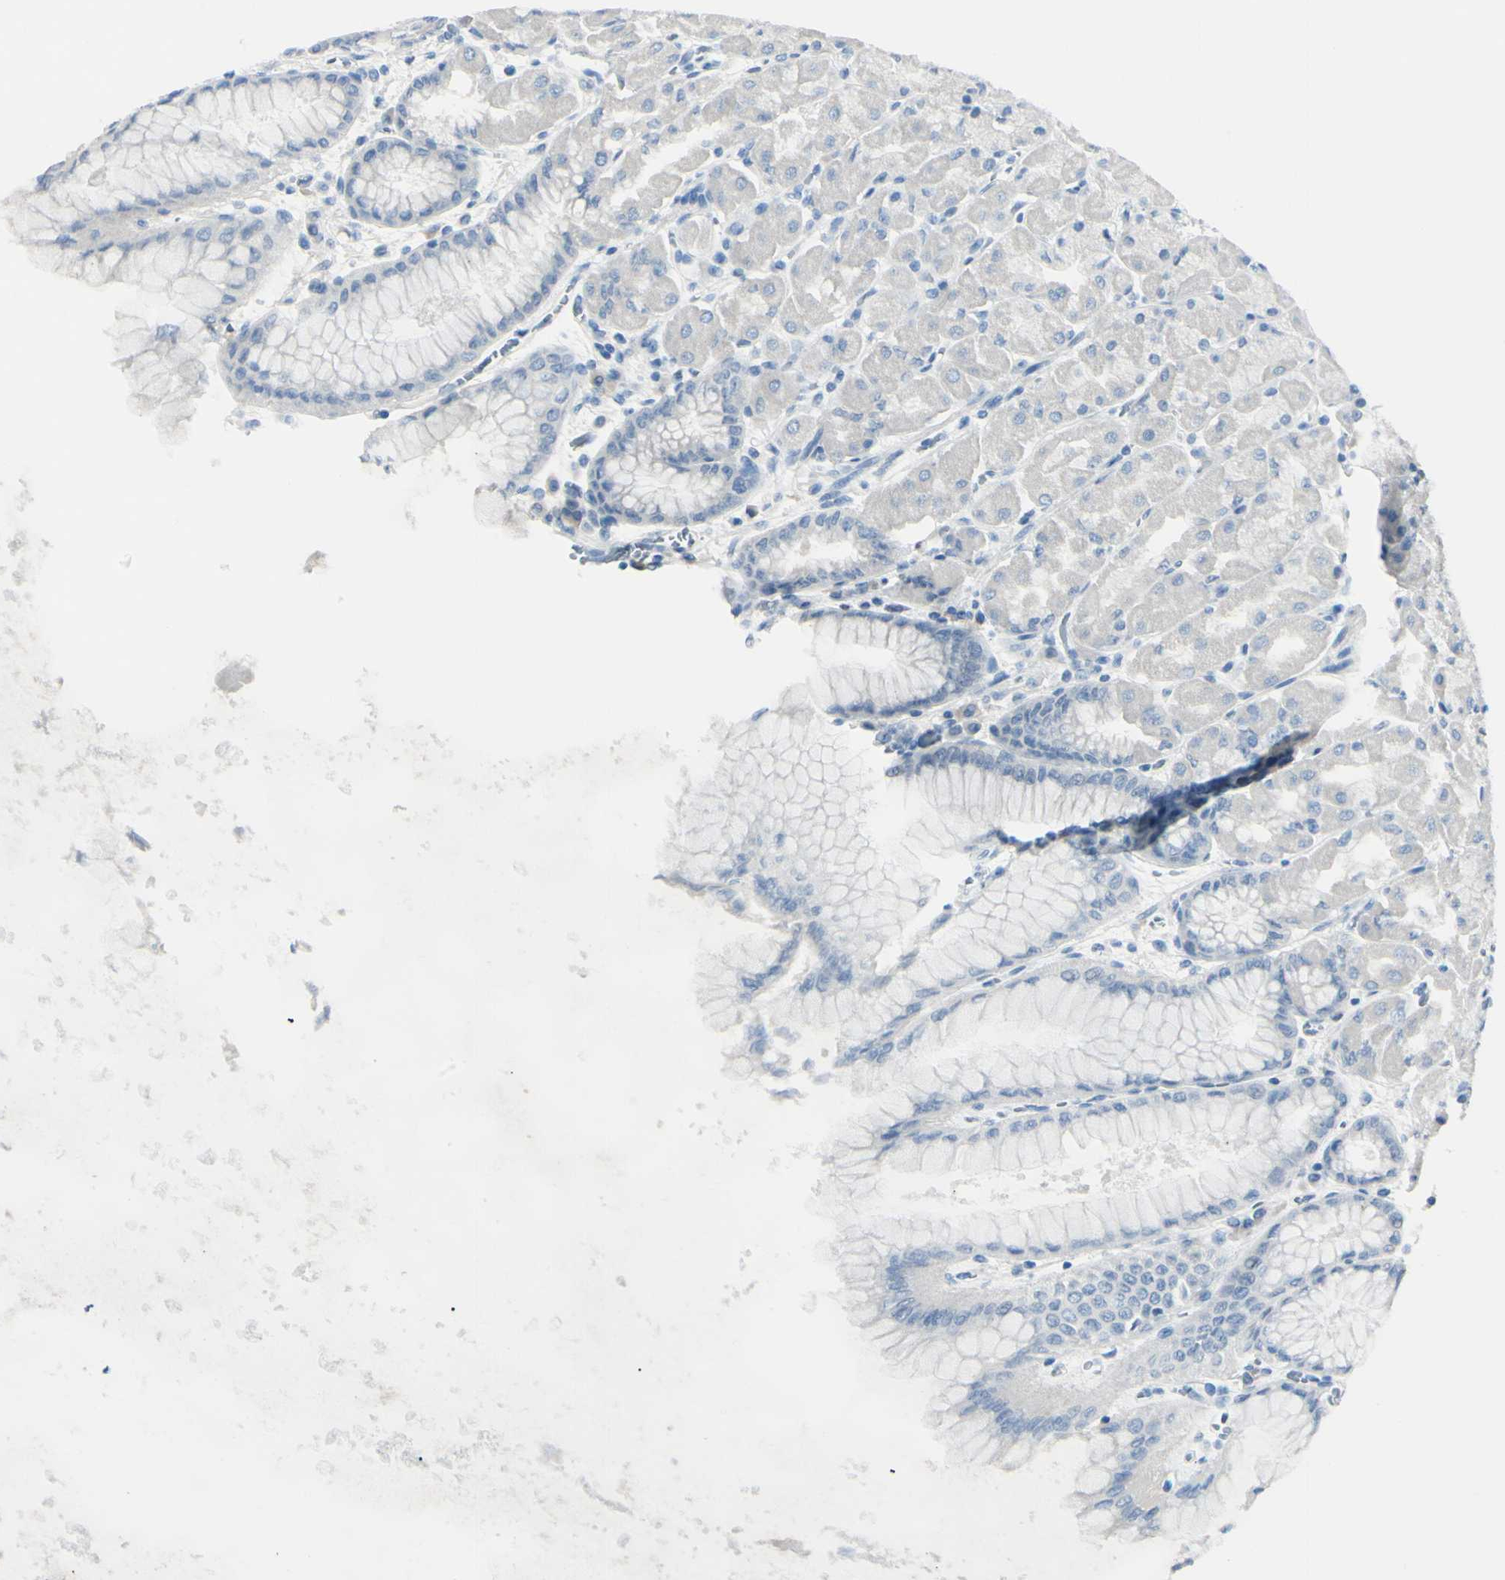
{"staining": {"intensity": "negative", "quantity": "none", "location": "none"}, "tissue": "stomach", "cell_type": "Glandular cells", "image_type": "normal", "snomed": [{"axis": "morphology", "description": "Normal tissue, NOS"}, {"axis": "topography", "description": "Stomach, upper"}], "caption": "This is a photomicrograph of immunohistochemistry (IHC) staining of normal stomach, which shows no expression in glandular cells.", "gene": "FOLH1", "patient": {"sex": "female", "age": 56}}